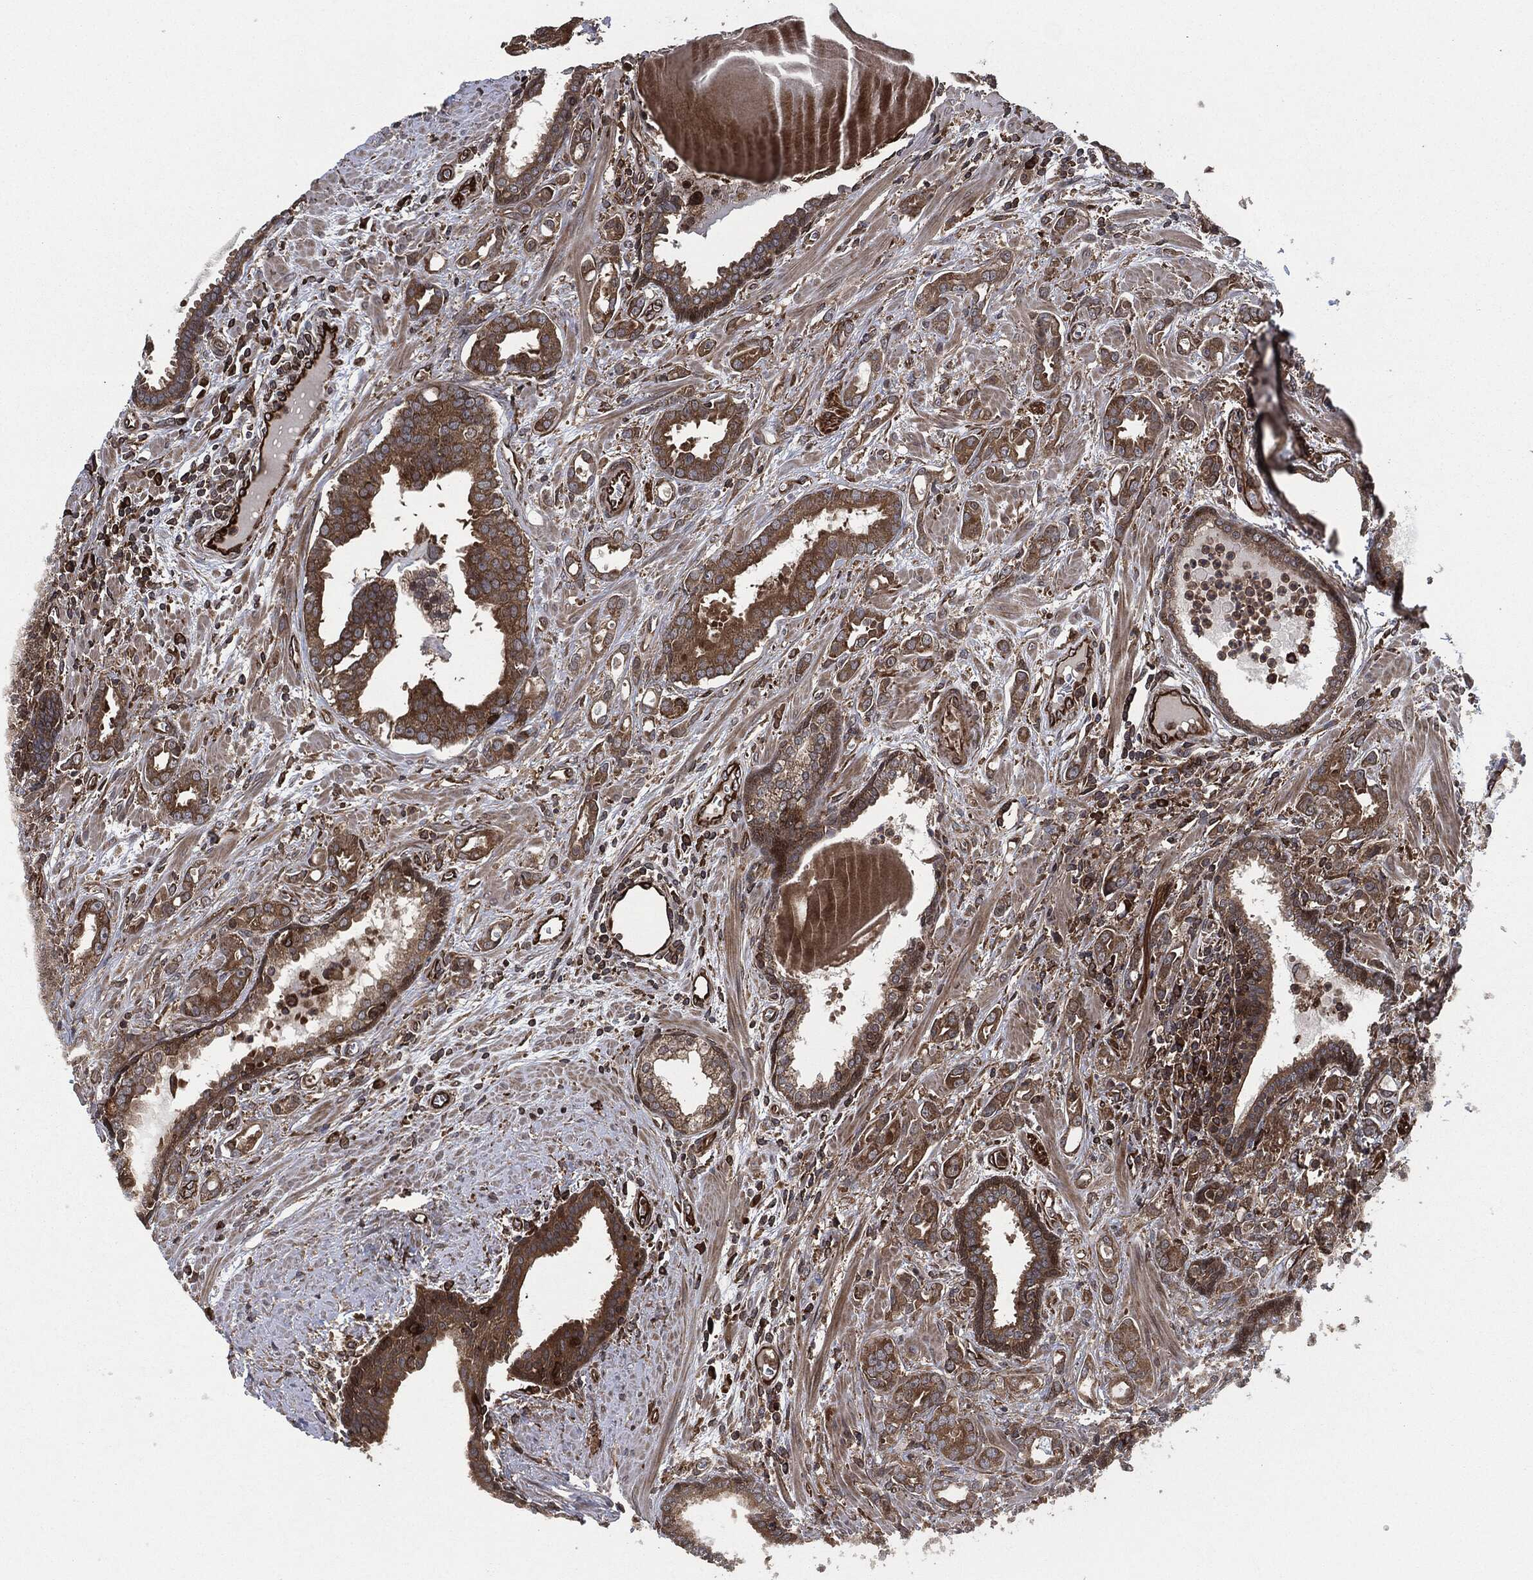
{"staining": {"intensity": "moderate", "quantity": ">75%", "location": "cytoplasmic/membranous"}, "tissue": "prostate cancer", "cell_type": "Tumor cells", "image_type": "cancer", "snomed": [{"axis": "morphology", "description": "Adenocarcinoma, NOS"}, {"axis": "topography", "description": "Prostate"}], "caption": "DAB (3,3'-diaminobenzidine) immunohistochemical staining of adenocarcinoma (prostate) displays moderate cytoplasmic/membranous protein positivity in about >75% of tumor cells. The protein of interest is shown in brown color, while the nuclei are stained blue.", "gene": "RAP1GDS1", "patient": {"sex": "male", "age": 57}}